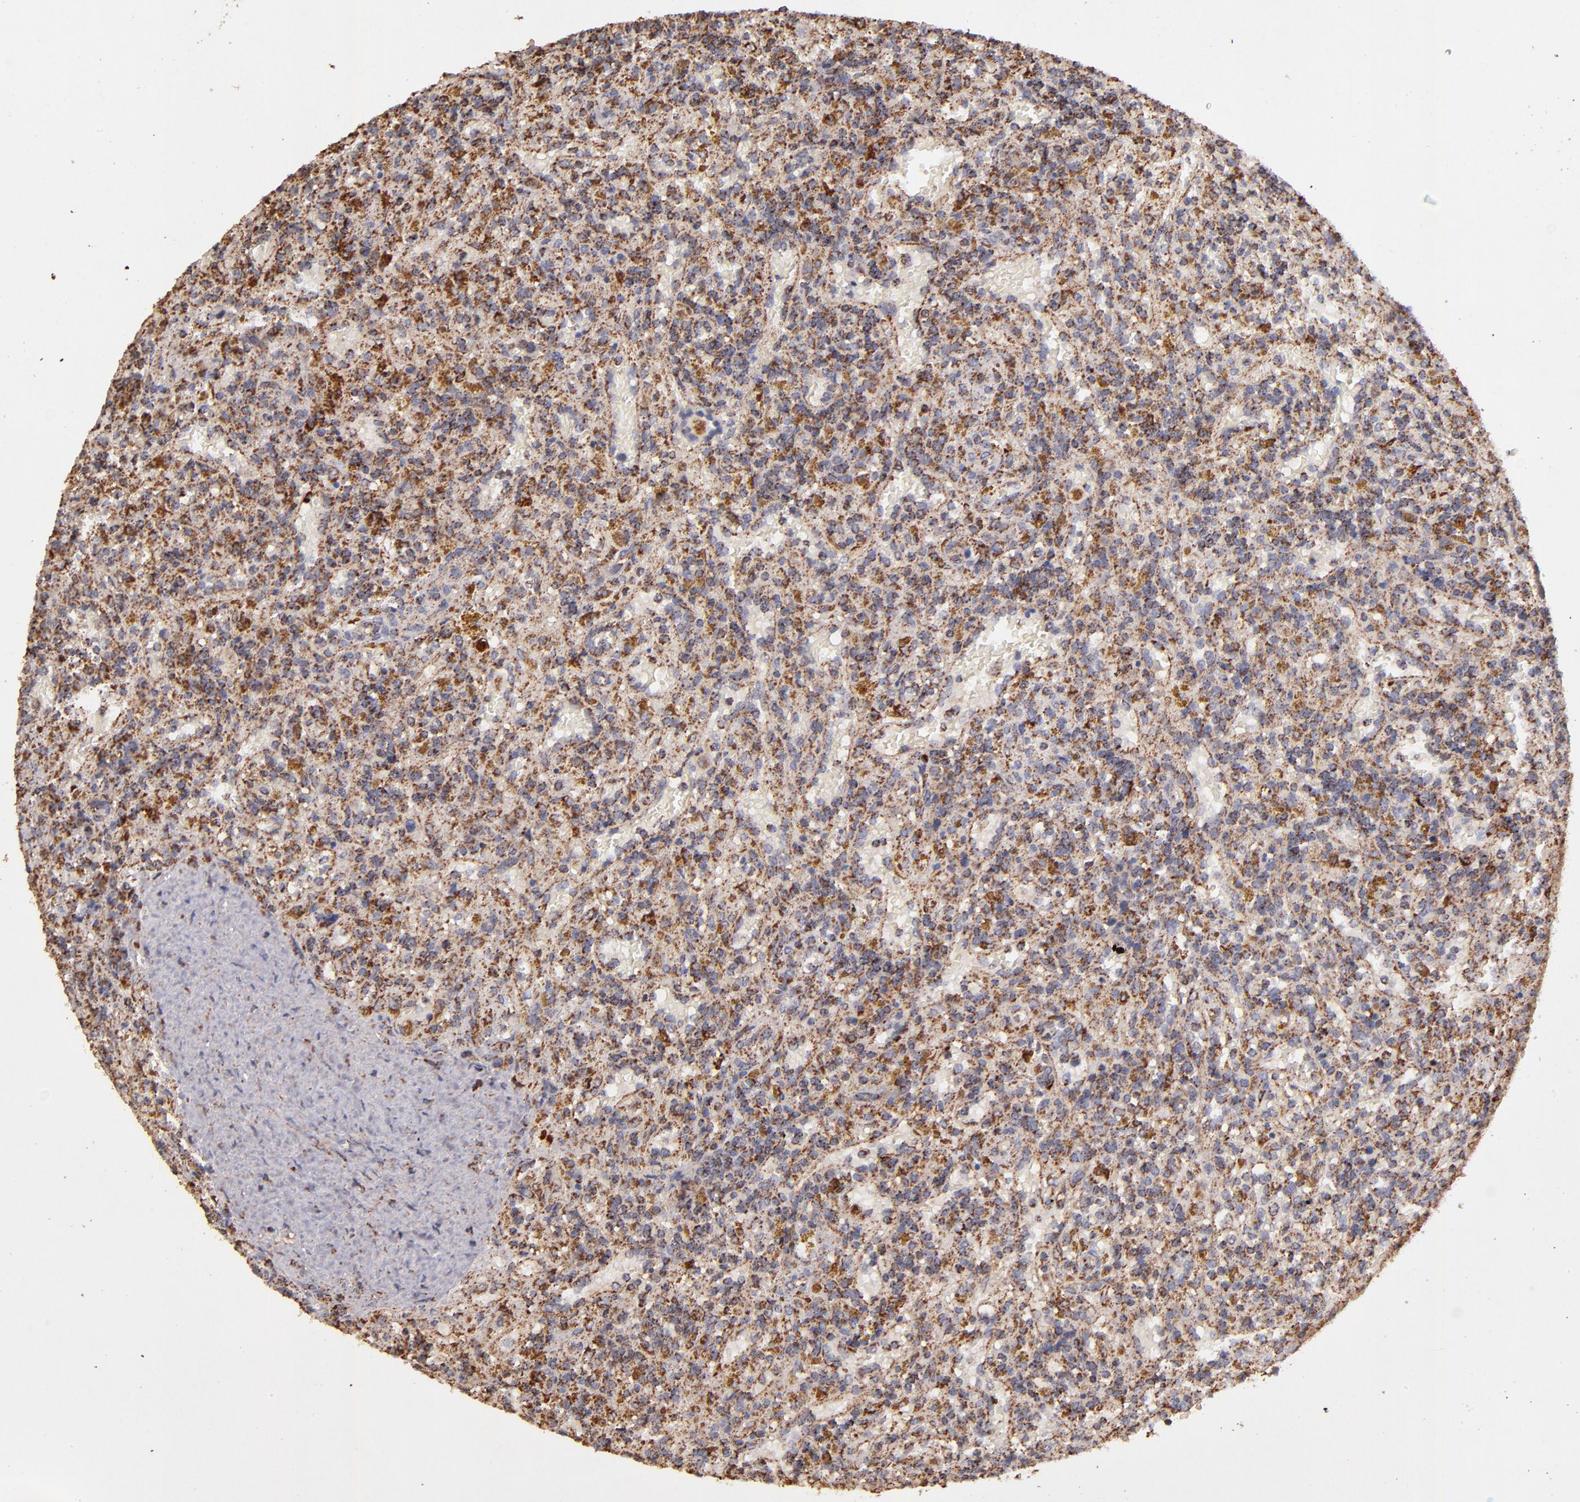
{"staining": {"intensity": "moderate", "quantity": ">75%", "location": "cytoplasmic/membranous"}, "tissue": "lymphoma", "cell_type": "Tumor cells", "image_type": "cancer", "snomed": [{"axis": "morphology", "description": "Malignant lymphoma, non-Hodgkin's type, Low grade"}, {"axis": "topography", "description": "Spleen"}], "caption": "Low-grade malignant lymphoma, non-Hodgkin's type was stained to show a protein in brown. There is medium levels of moderate cytoplasmic/membranous expression in approximately >75% of tumor cells.", "gene": "DLST", "patient": {"sex": "female", "age": 65}}